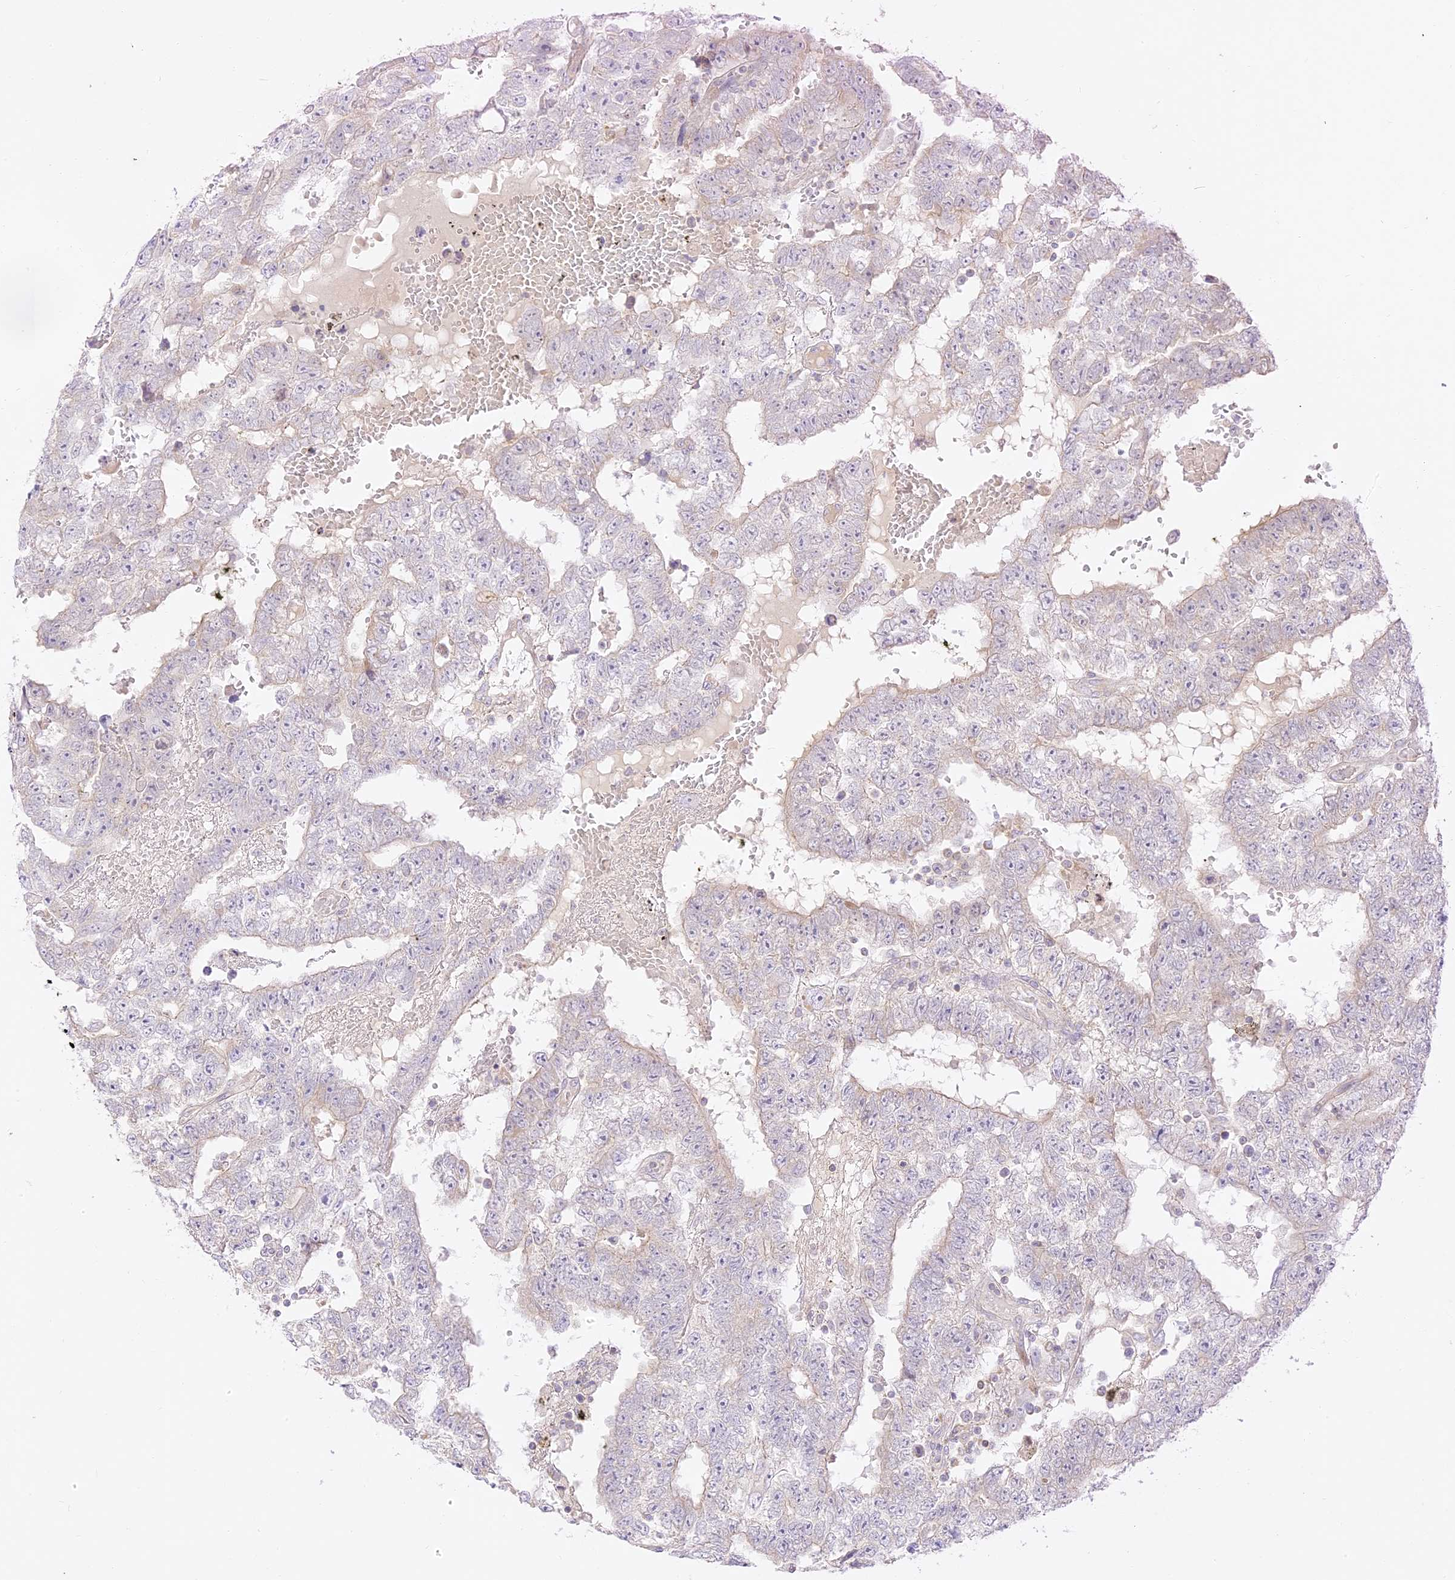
{"staining": {"intensity": "negative", "quantity": "none", "location": "none"}, "tissue": "testis cancer", "cell_type": "Tumor cells", "image_type": "cancer", "snomed": [{"axis": "morphology", "description": "Carcinoma, Embryonal, NOS"}, {"axis": "topography", "description": "Testis"}], "caption": "The immunohistochemistry image has no significant positivity in tumor cells of testis cancer tissue. The staining is performed using DAB brown chromogen with nuclei counter-stained in using hematoxylin.", "gene": "LRRC15", "patient": {"sex": "male", "age": 25}}